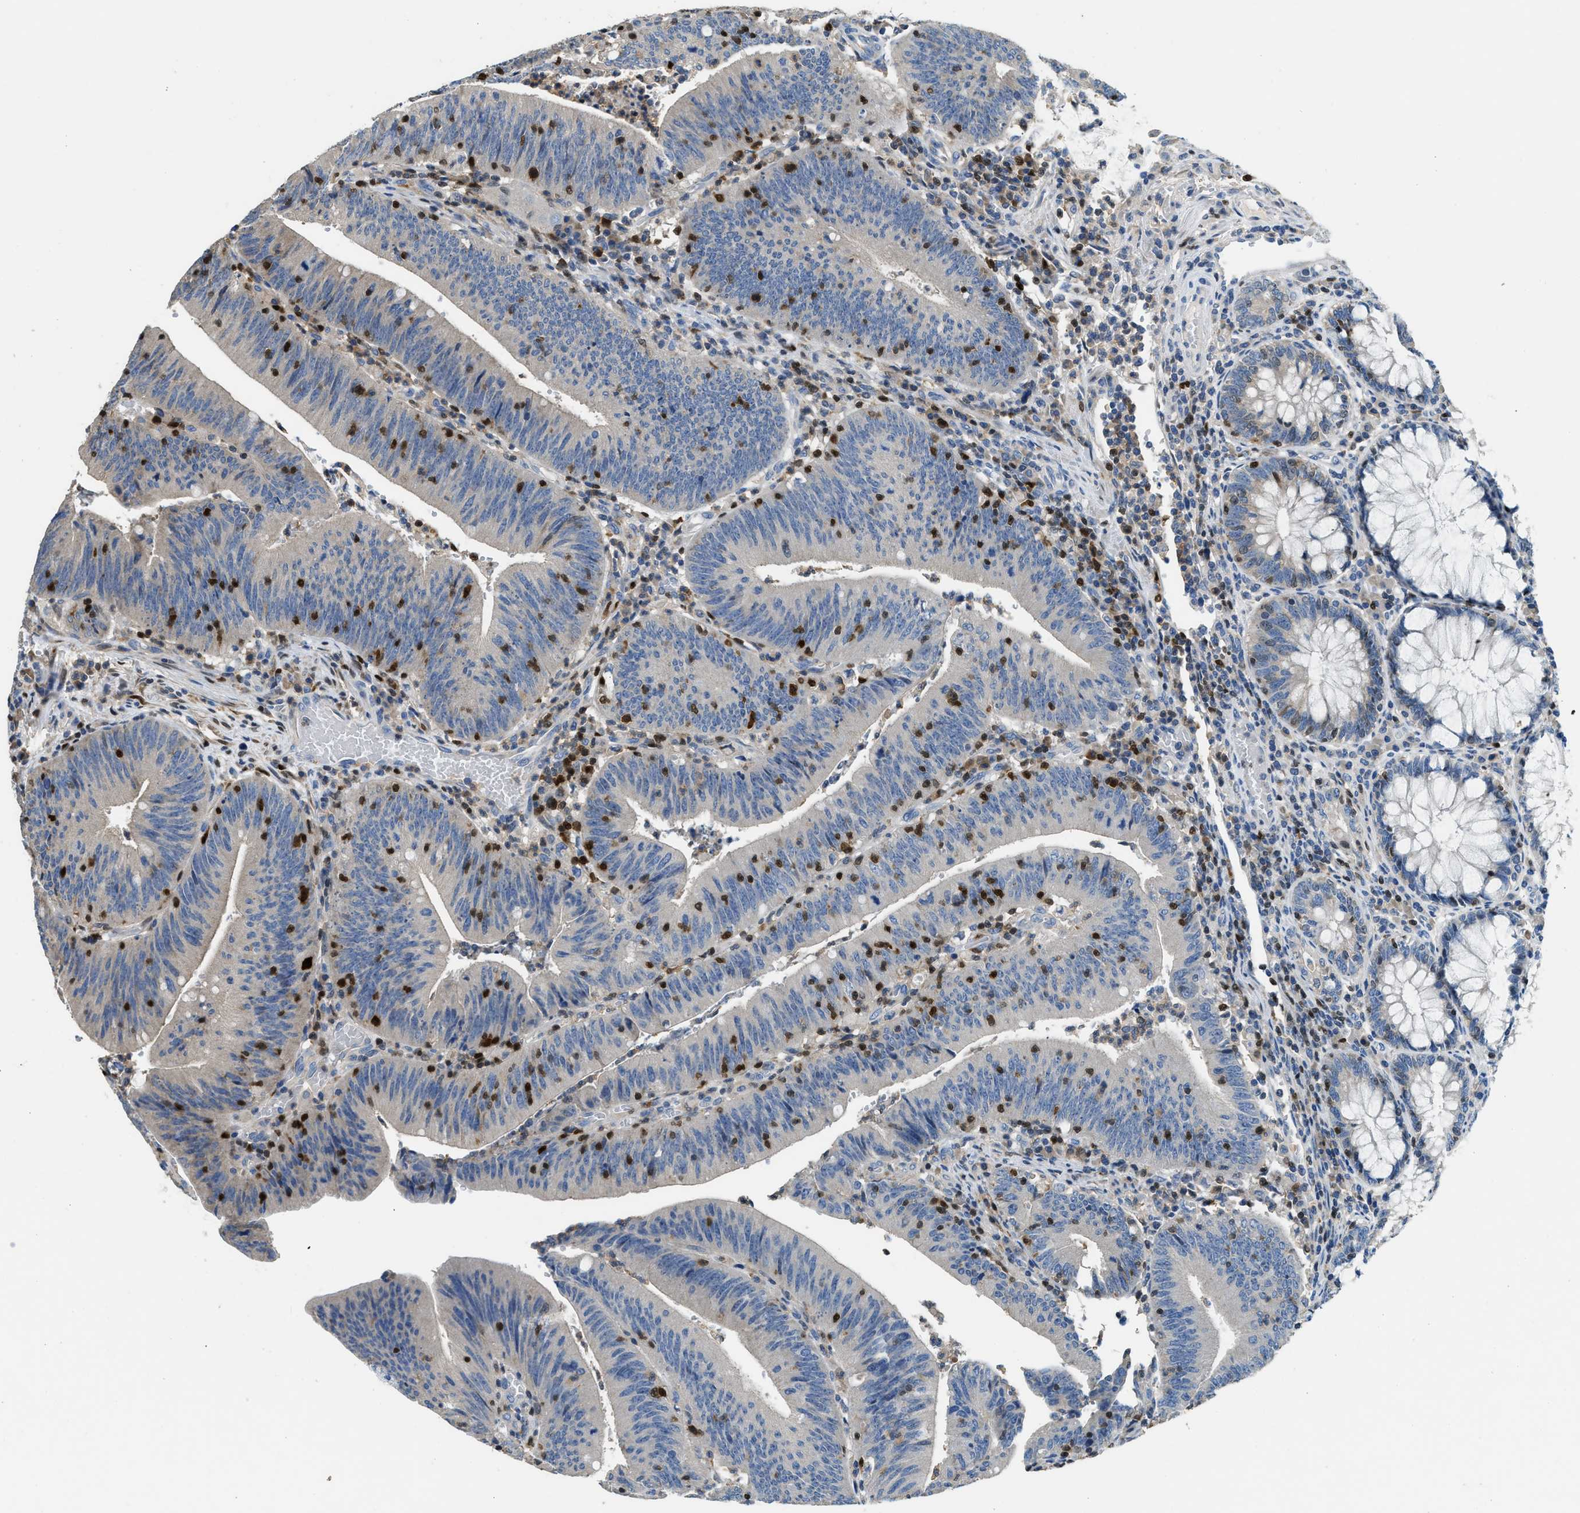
{"staining": {"intensity": "negative", "quantity": "none", "location": "none"}, "tissue": "colorectal cancer", "cell_type": "Tumor cells", "image_type": "cancer", "snomed": [{"axis": "morphology", "description": "Normal tissue, NOS"}, {"axis": "morphology", "description": "Adenocarcinoma, NOS"}, {"axis": "topography", "description": "Rectum"}], "caption": "Immunohistochemistry image of adenocarcinoma (colorectal) stained for a protein (brown), which shows no staining in tumor cells. Nuclei are stained in blue.", "gene": "TOX", "patient": {"sex": "female", "age": 66}}